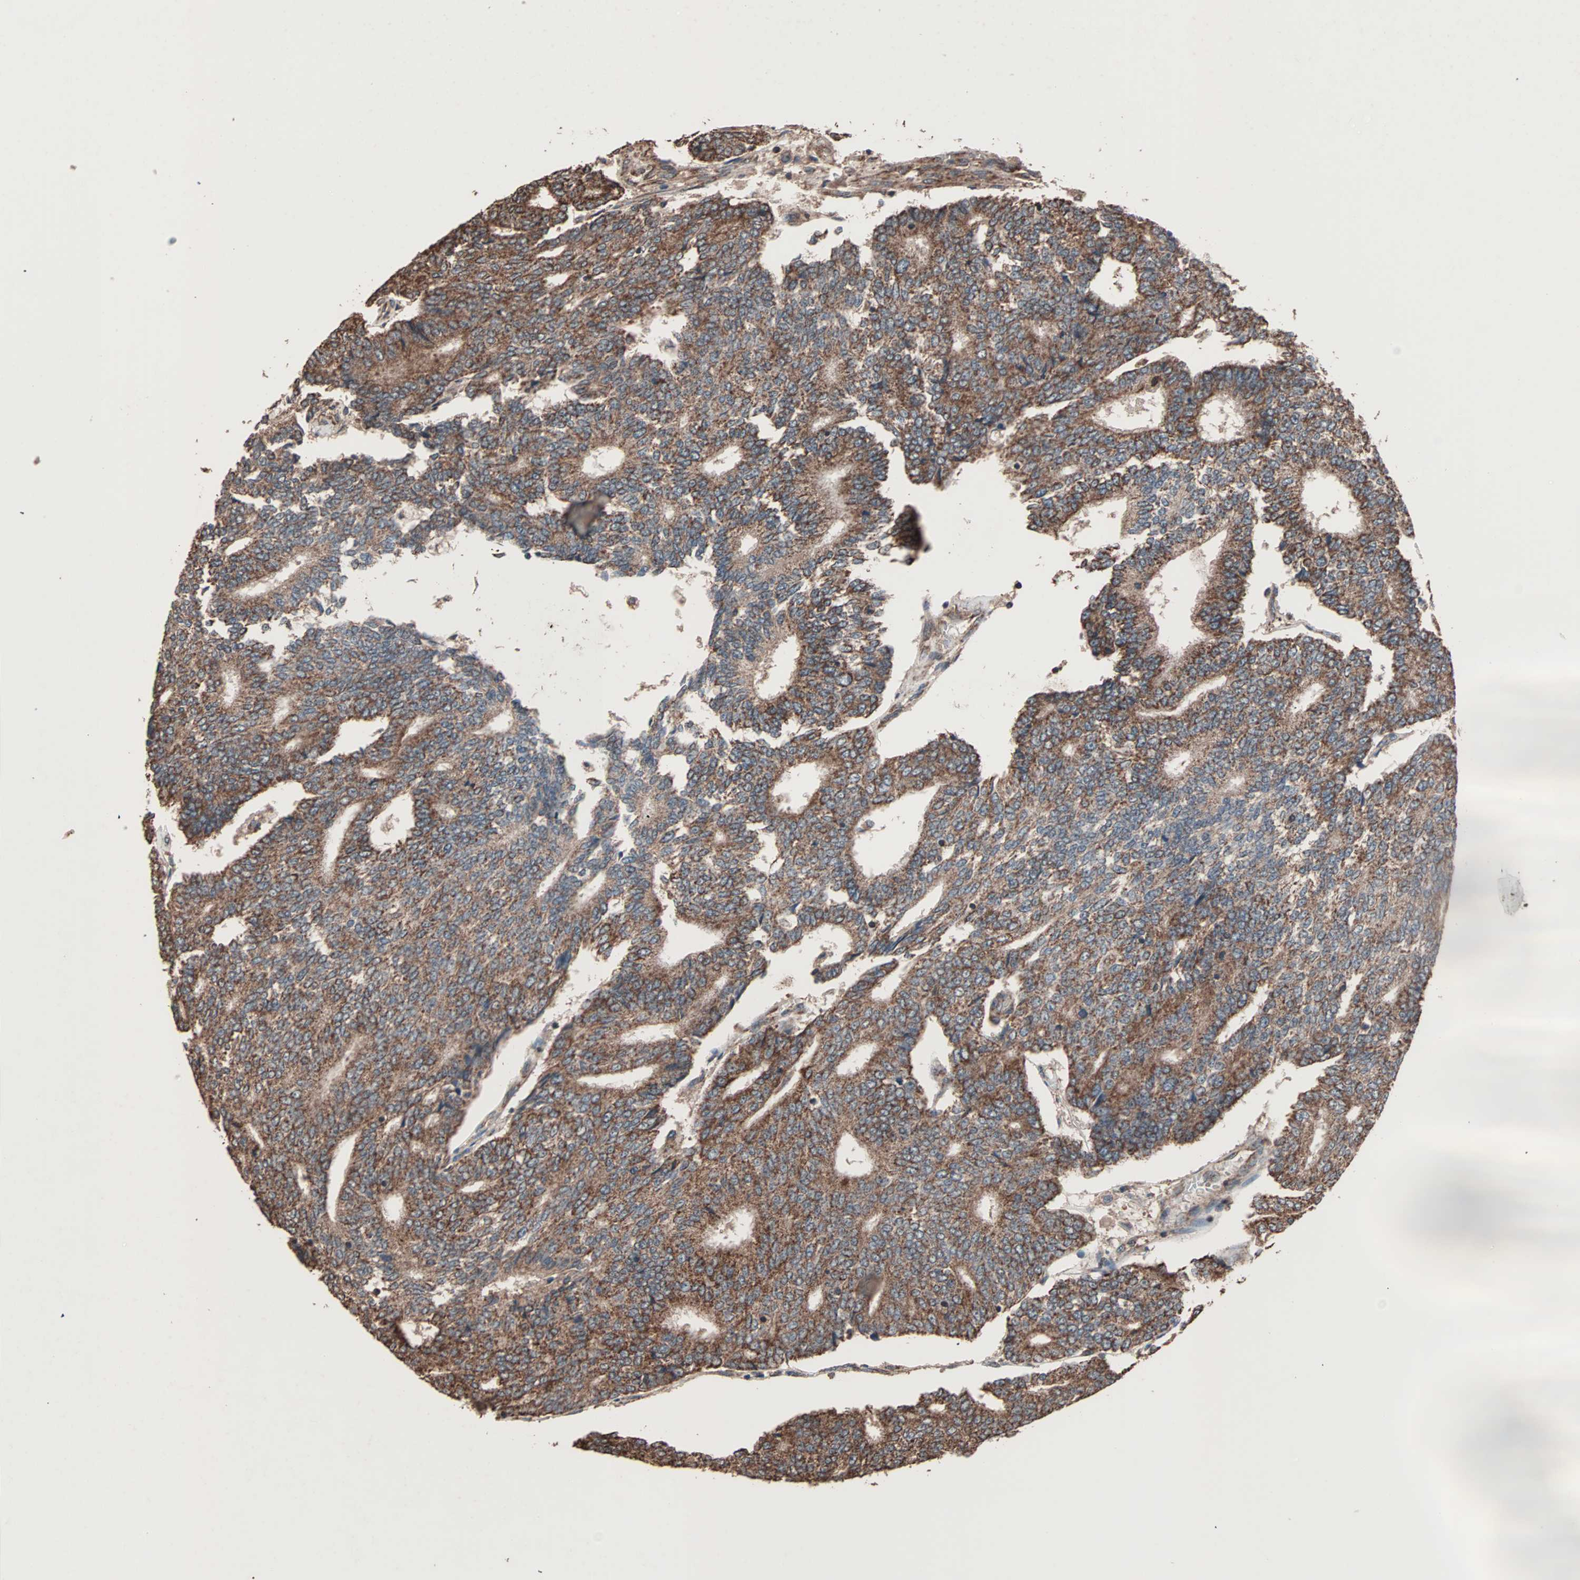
{"staining": {"intensity": "strong", "quantity": ">75%", "location": "cytoplasmic/membranous"}, "tissue": "prostate cancer", "cell_type": "Tumor cells", "image_type": "cancer", "snomed": [{"axis": "morphology", "description": "Adenocarcinoma, High grade"}, {"axis": "topography", "description": "Prostate"}], "caption": "The micrograph exhibits immunohistochemical staining of prostate cancer. There is strong cytoplasmic/membranous staining is present in approximately >75% of tumor cells.", "gene": "MRPL2", "patient": {"sex": "male", "age": 55}}